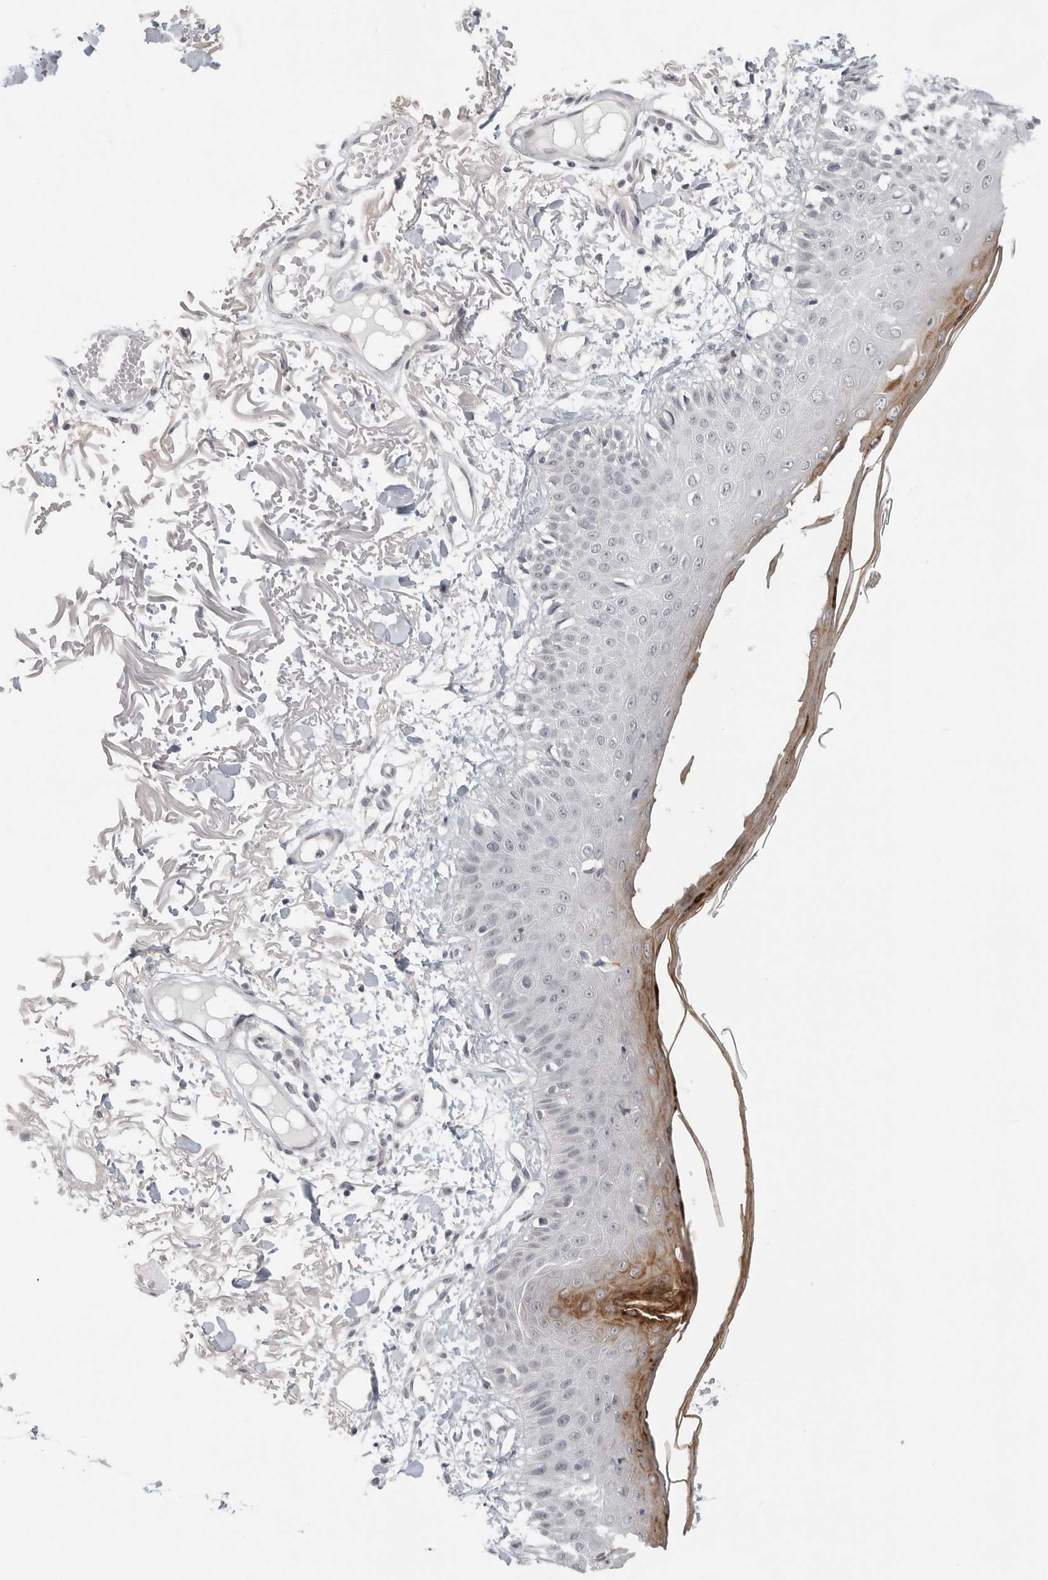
{"staining": {"intensity": "negative", "quantity": "none", "location": "none"}, "tissue": "skin", "cell_type": "Fibroblasts", "image_type": "normal", "snomed": [{"axis": "morphology", "description": "Normal tissue, NOS"}, {"axis": "morphology", "description": "Squamous cell carcinoma, NOS"}, {"axis": "topography", "description": "Skin"}, {"axis": "topography", "description": "Peripheral nerve tissue"}], "caption": "IHC photomicrograph of unremarkable skin stained for a protein (brown), which exhibits no positivity in fibroblasts.", "gene": "KLK11", "patient": {"sex": "male", "age": 83}}